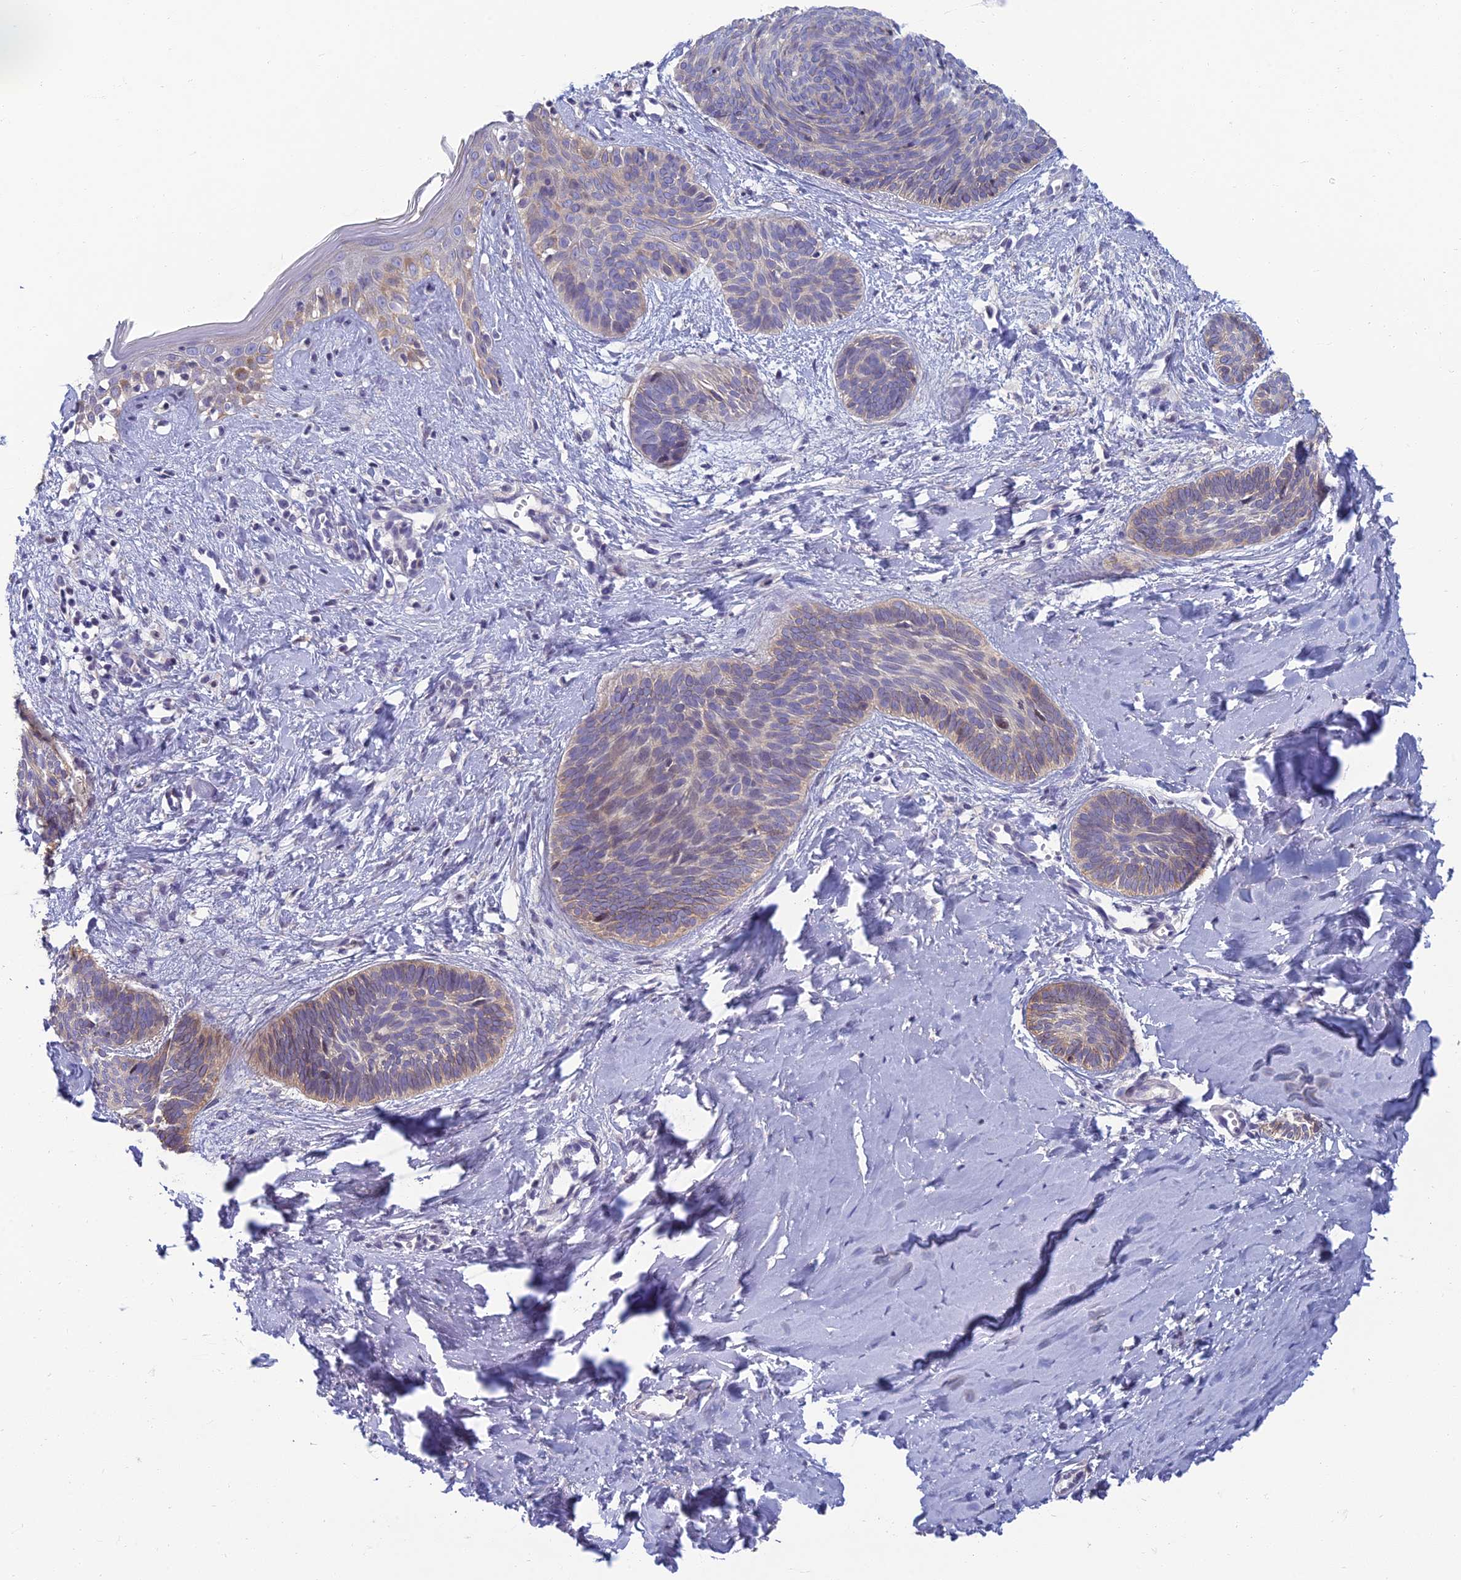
{"staining": {"intensity": "negative", "quantity": "none", "location": "none"}, "tissue": "skin cancer", "cell_type": "Tumor cells", "image_type": "cancer", "snomed": [{"axis": "morphology", "description": "Basal cell carcinoma"}, {"axis": "topography", "description": "Skin"}], "caption": "There is no significant positivity in tumor cells of skin cancer. (DAB (3,3'-diaminobenzidine) immunohistochemistry (IHC) visualized using brightfield microscopy, high magnification).", "gene": "NEURL1", "patient": {"sex": "female", "age": 81}}